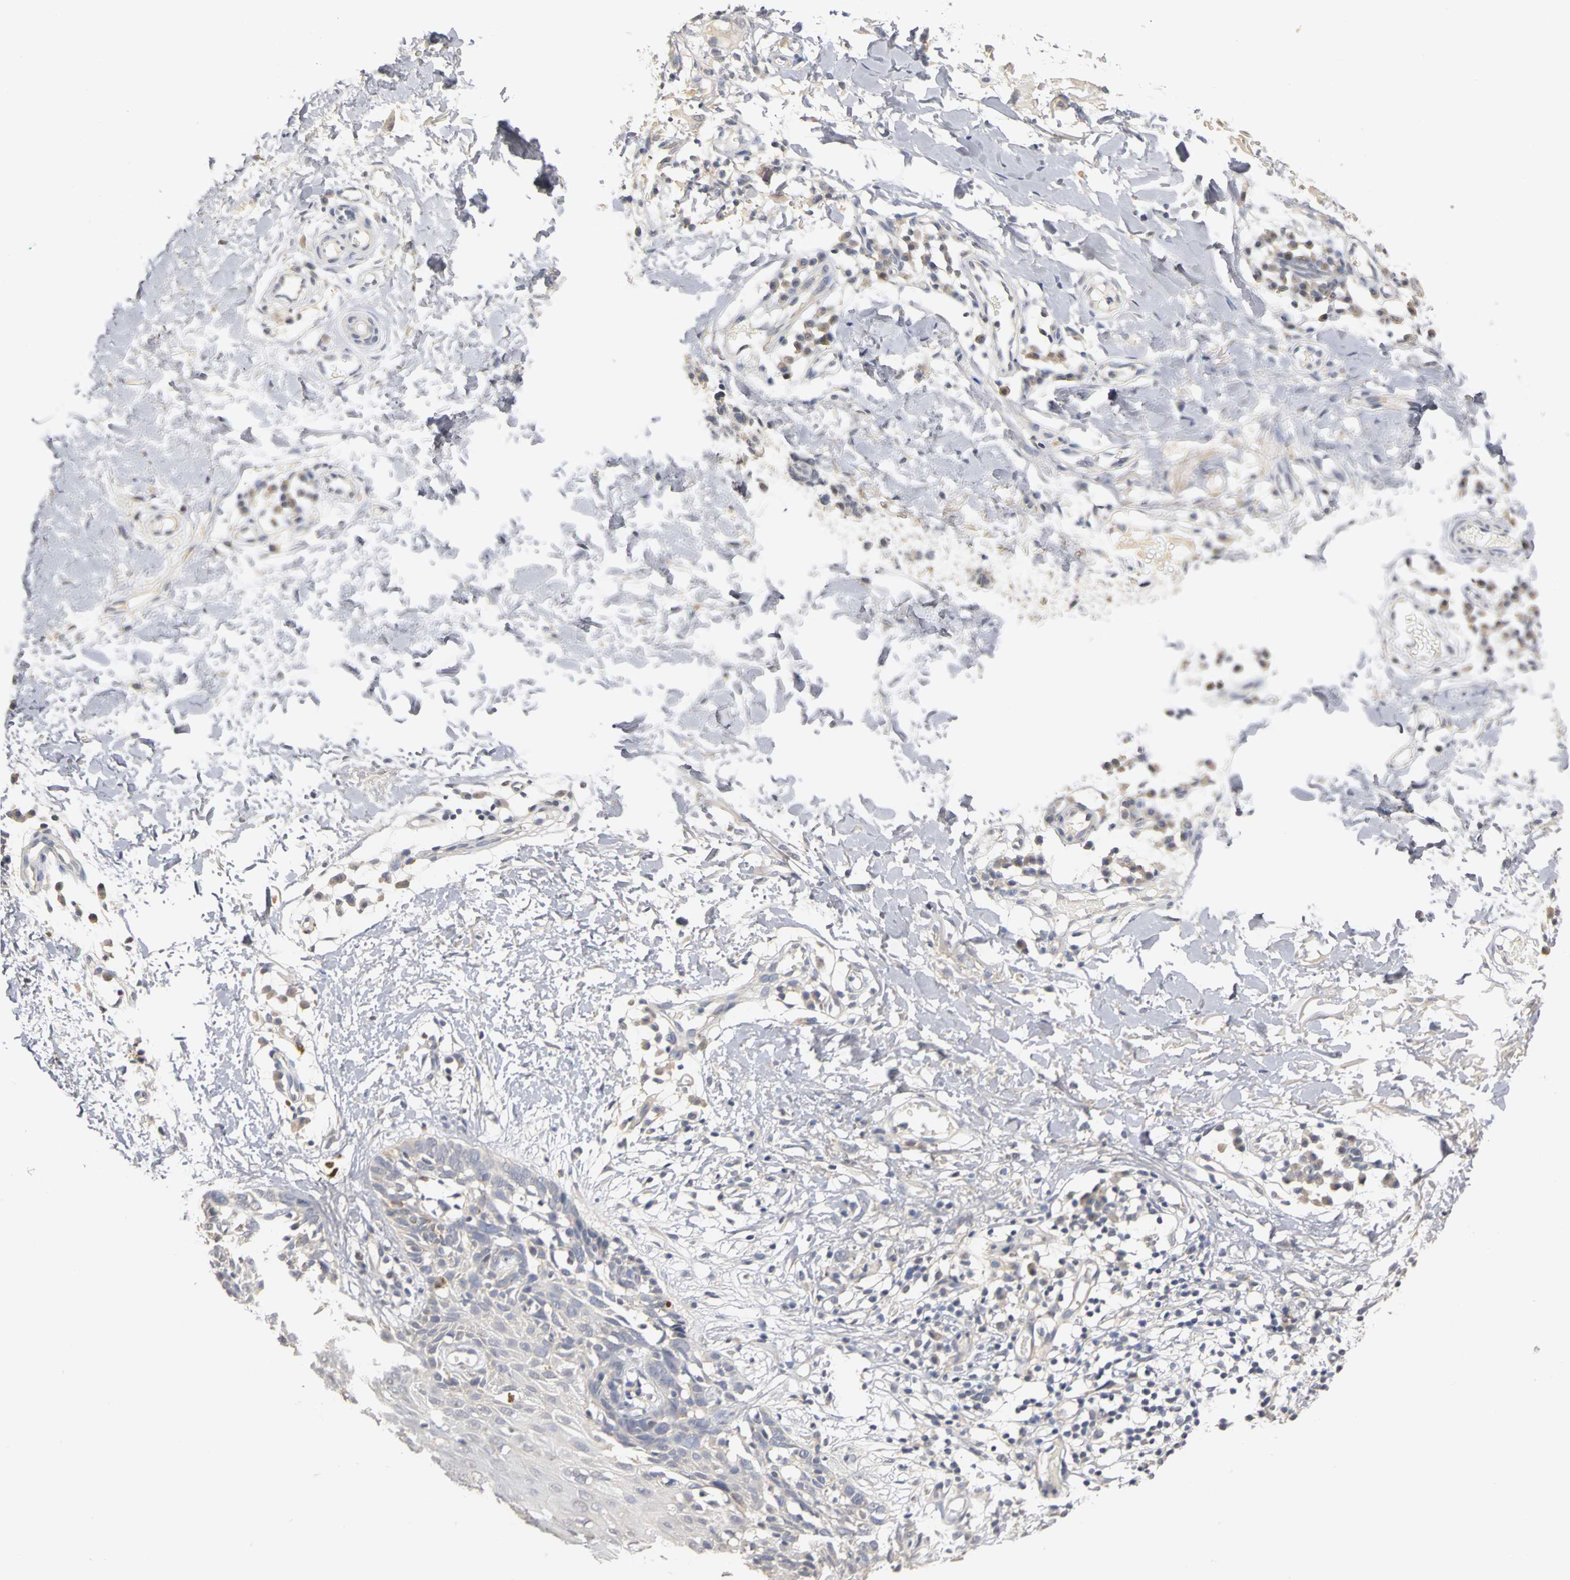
{"staining": {"intensity": "negative", "quantity": "none", "location": "none"}, "tissue": "skin cancer", "cell_type": "Tumor cells", "image_type": "cancer", "snomed": [{"axis": "morphology", "description": "Normal tissue, NOS"}, {"axis": "morphology", "description": "Basal cell carcinoma"}, {"axis": "topography", "description": "Skin"}], "caption": "The immunohistochemistry (IHC) micrograph has no significant positivity in tumor cells of basal cell carcinoma (skin) tissue. Brightfield microscopy of immunohistochemistry stained with DAB (brown) and hematoxylin (blue), captured at high magnification.", "gene": "PGR", "patient": {"sex": "male", "age": 77}}